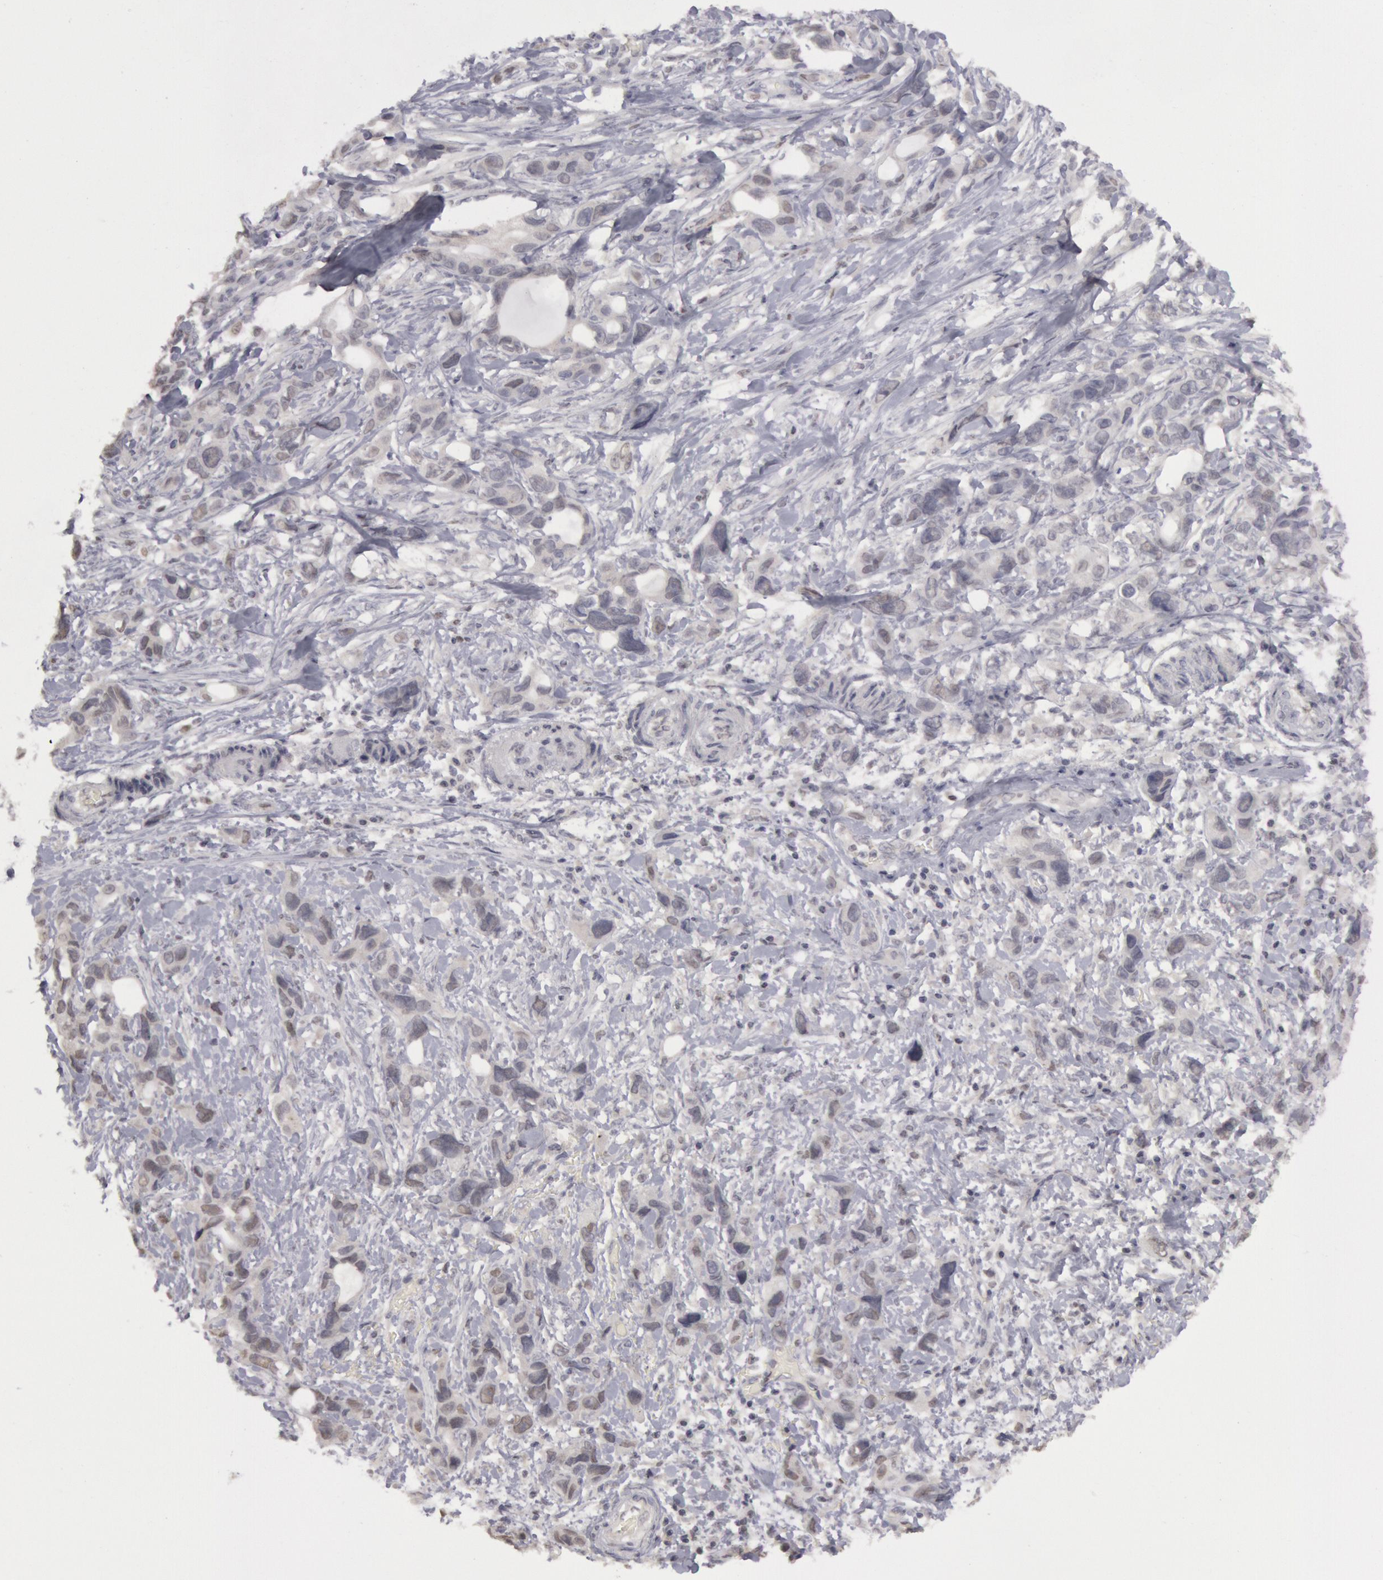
{"staining": {"intensity": "negative", "quantity": "none", "location": "none"}, "tissue": "stomach cancer", "cell_type": "Tumor cells", "image_type": "cancer", "snomed": [{"axis": "morphology", "description": "Adenocarcinoma, NOS"}, {"axis": "topography", "description": "Stomach, upper"}], "caption": "The histopathology image demonstrates no staining of tumor cells in stomach cancer (adenocarcinoma). (DAB immunohistochemistry (IHC) visualized using brightfield microscopy, high magnification).", "gene": "RIMBP3C", "patient": {"sex": "male", "age": 47}}